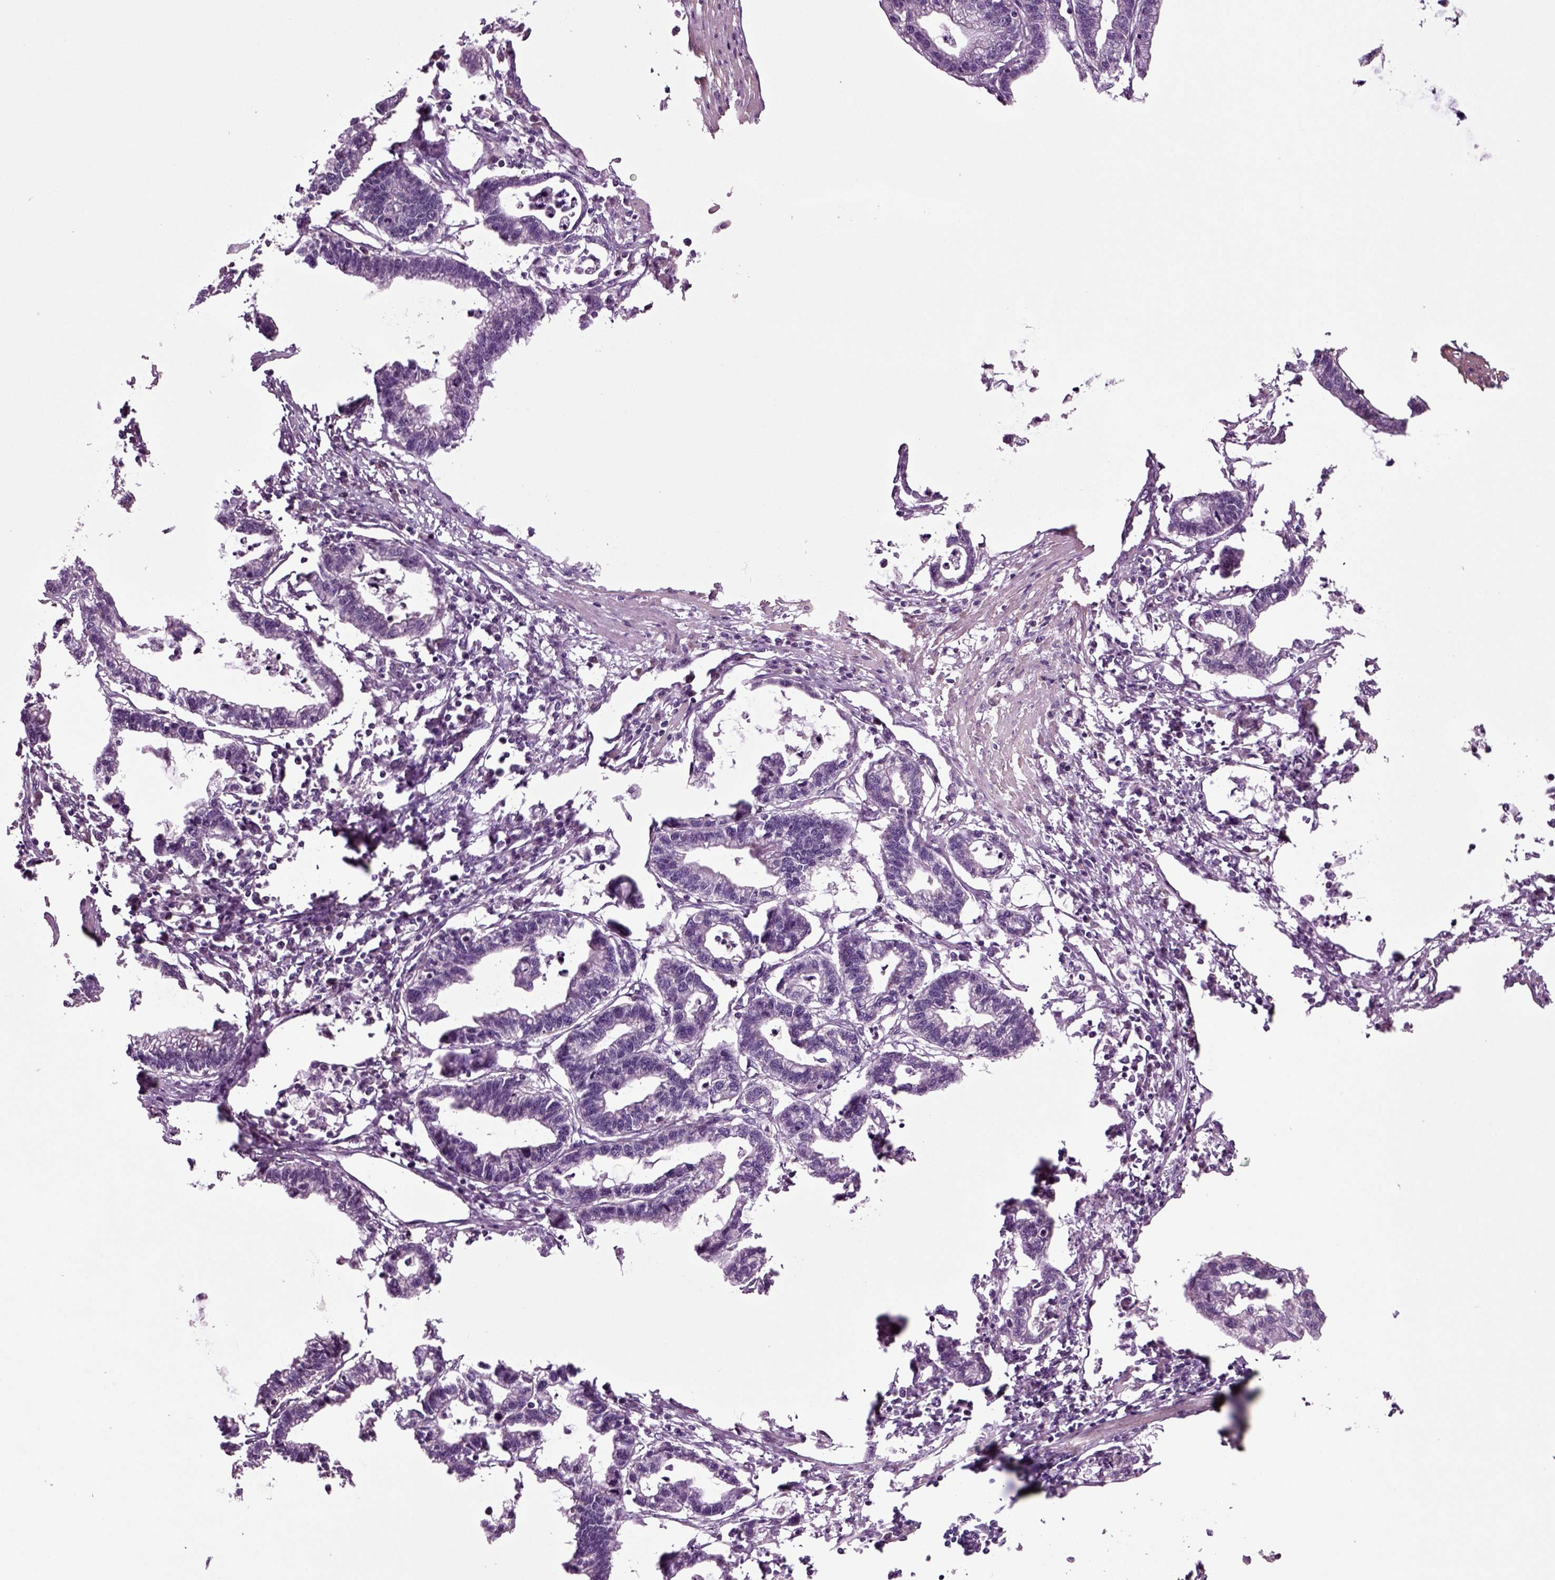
{"staining": {"intensity": "negative", "quantity": "none", "location": "none"}, "tissue": "stomach cancer", "cell_type": "Tumor cells", "image_type": "cancer", "snomed": [{"axis": "morphology", "description": "Adenocarcinoma, NOS"}, {"axis": "topography", "description": "Stomach"}], "caption": "Tumor cells show no significant staining in stomach cancer (adenocarcinoma).", "gene": "HAGHL", "patient": {"sex": "male", "age": 83}}